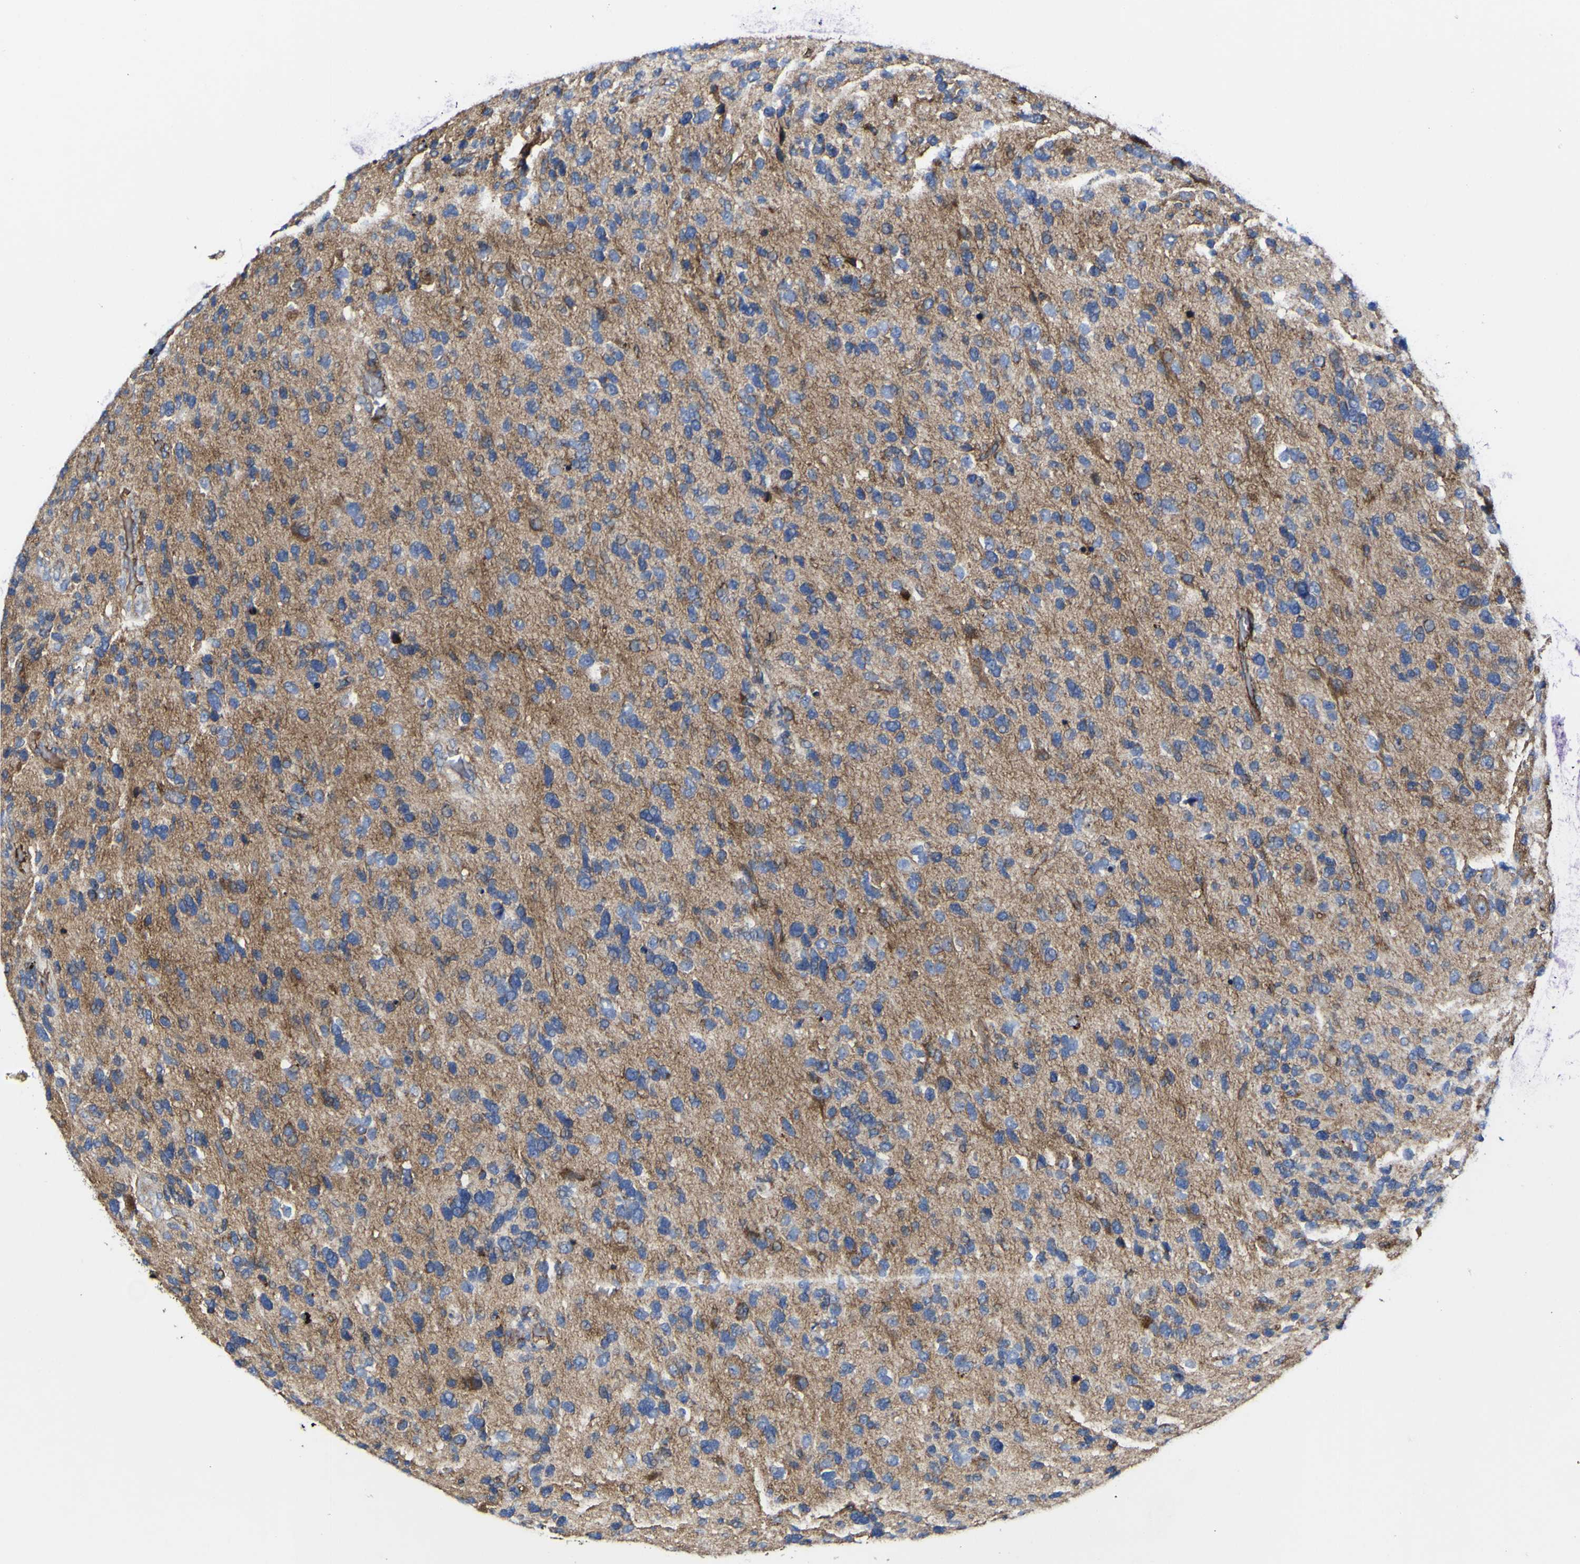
{"staining": {"intensity": "moderate", "quantity": "<25%", "location": "cytoplasmic/membranous"}, "tissue": "glioma", "cell_type": "Tumor cells", "image_type": "cancer", "snomed": [{"axis": "morphology", "description": "Glioma, malignant, High grade"}, {"axis": "topography", "description": "Brain"}], "caption": "Tumor cells show low levels of moderate cytoplasmic/membranous expression in approximately <25% of cells in human high-grade glioma (malignant). (IHC, brightfield microscopy, high magnification).", "gene": "CCDC90B", "patient": {"sex": "female", "age": 58}}